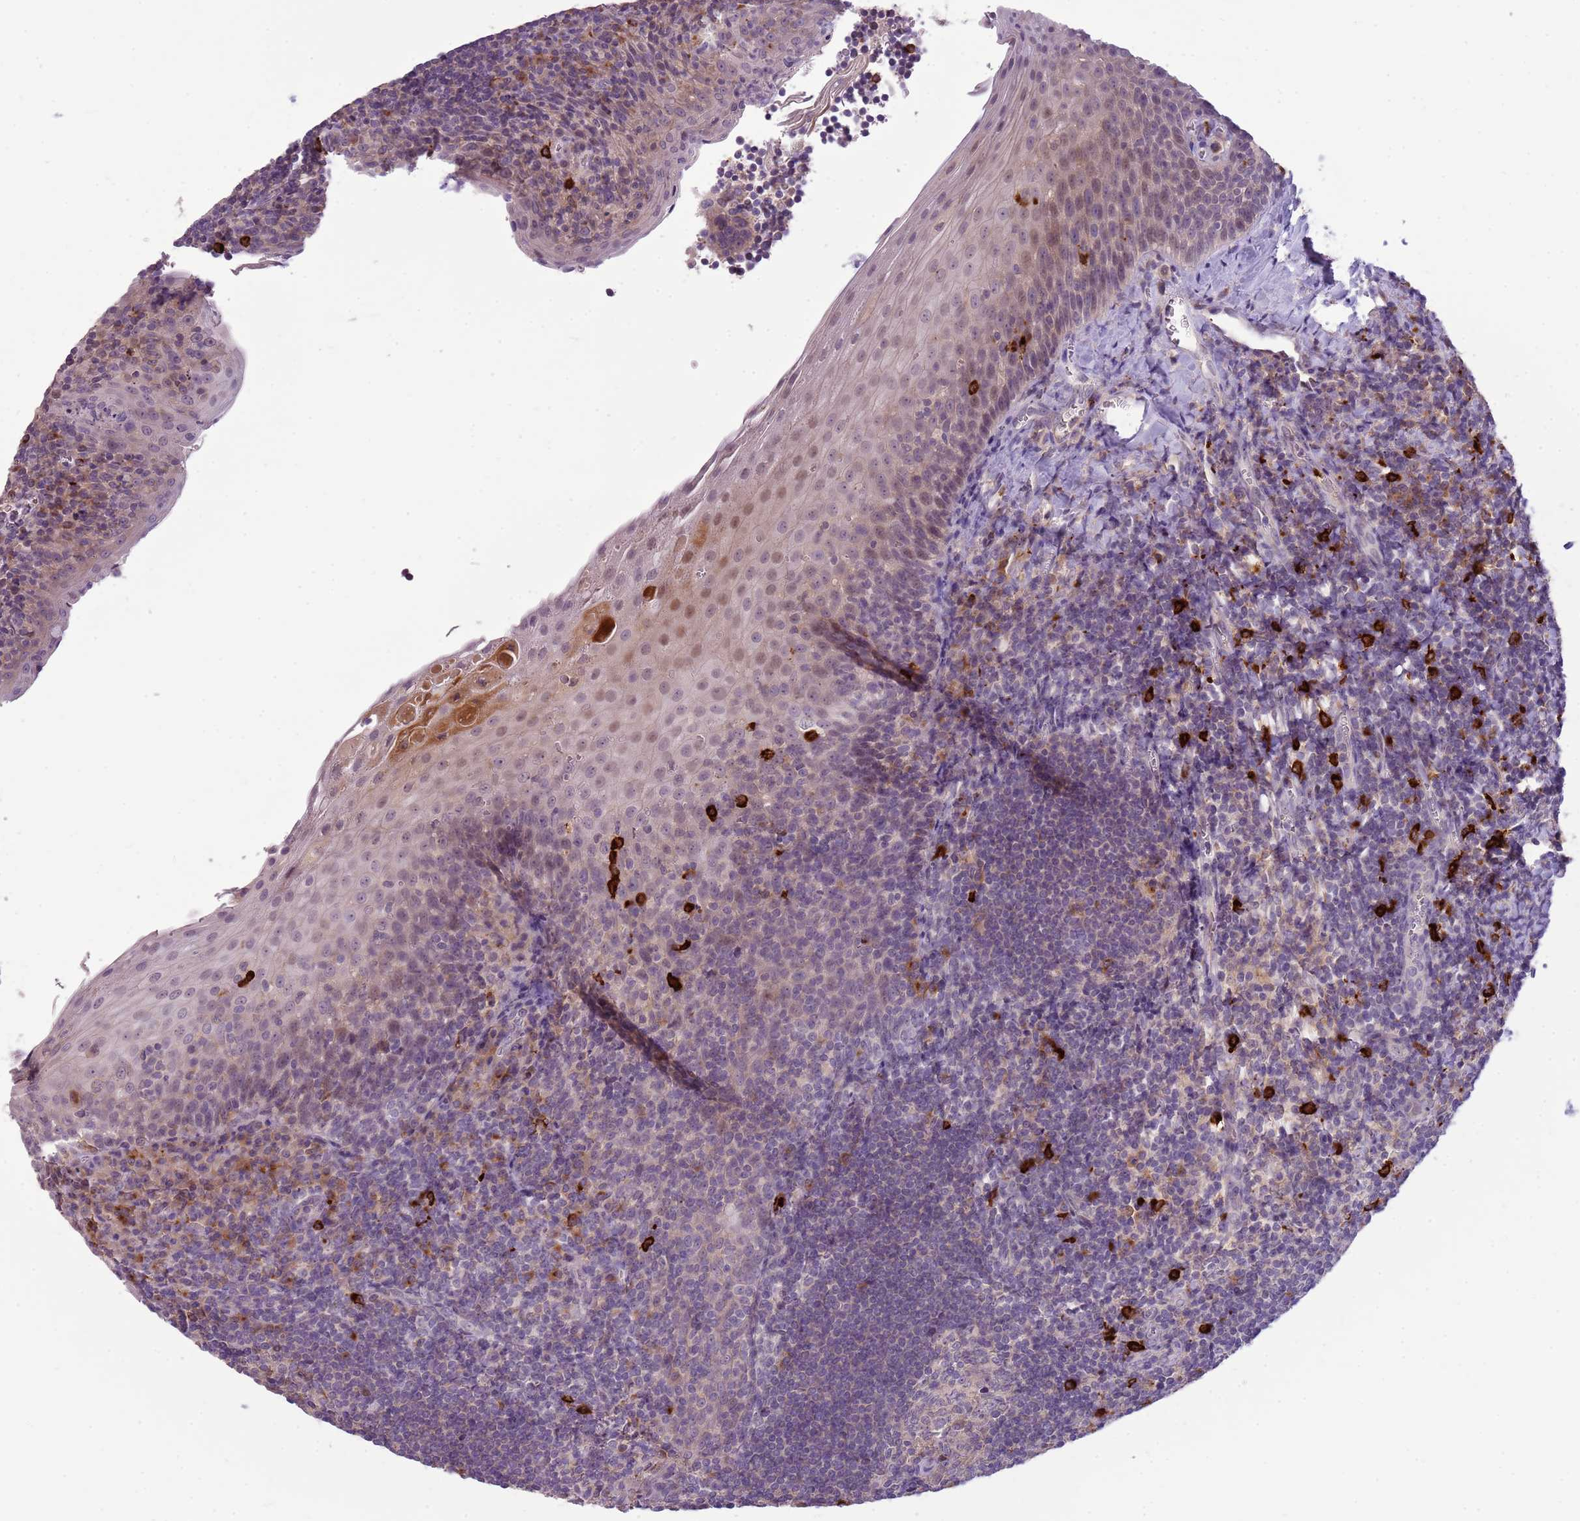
{"staining": {"intensity": "negative", "quantity": "none", "location": "none"}, "tissue": "tonsil", "cell_type": "Germinal center cells", "image_type": "normal", "snomed": [{"axis": "morphology", "description": "Normal tissue, NOS"}, {"axis": "topography", "description": "Tonsil"}], "caption": "The histopathology image displays no significant positivity in germinal center cells of tonsil. Nuclei are stained in blue.", "gene": "SCAMP5", "patient": {"sex": "male", "age": 27}}